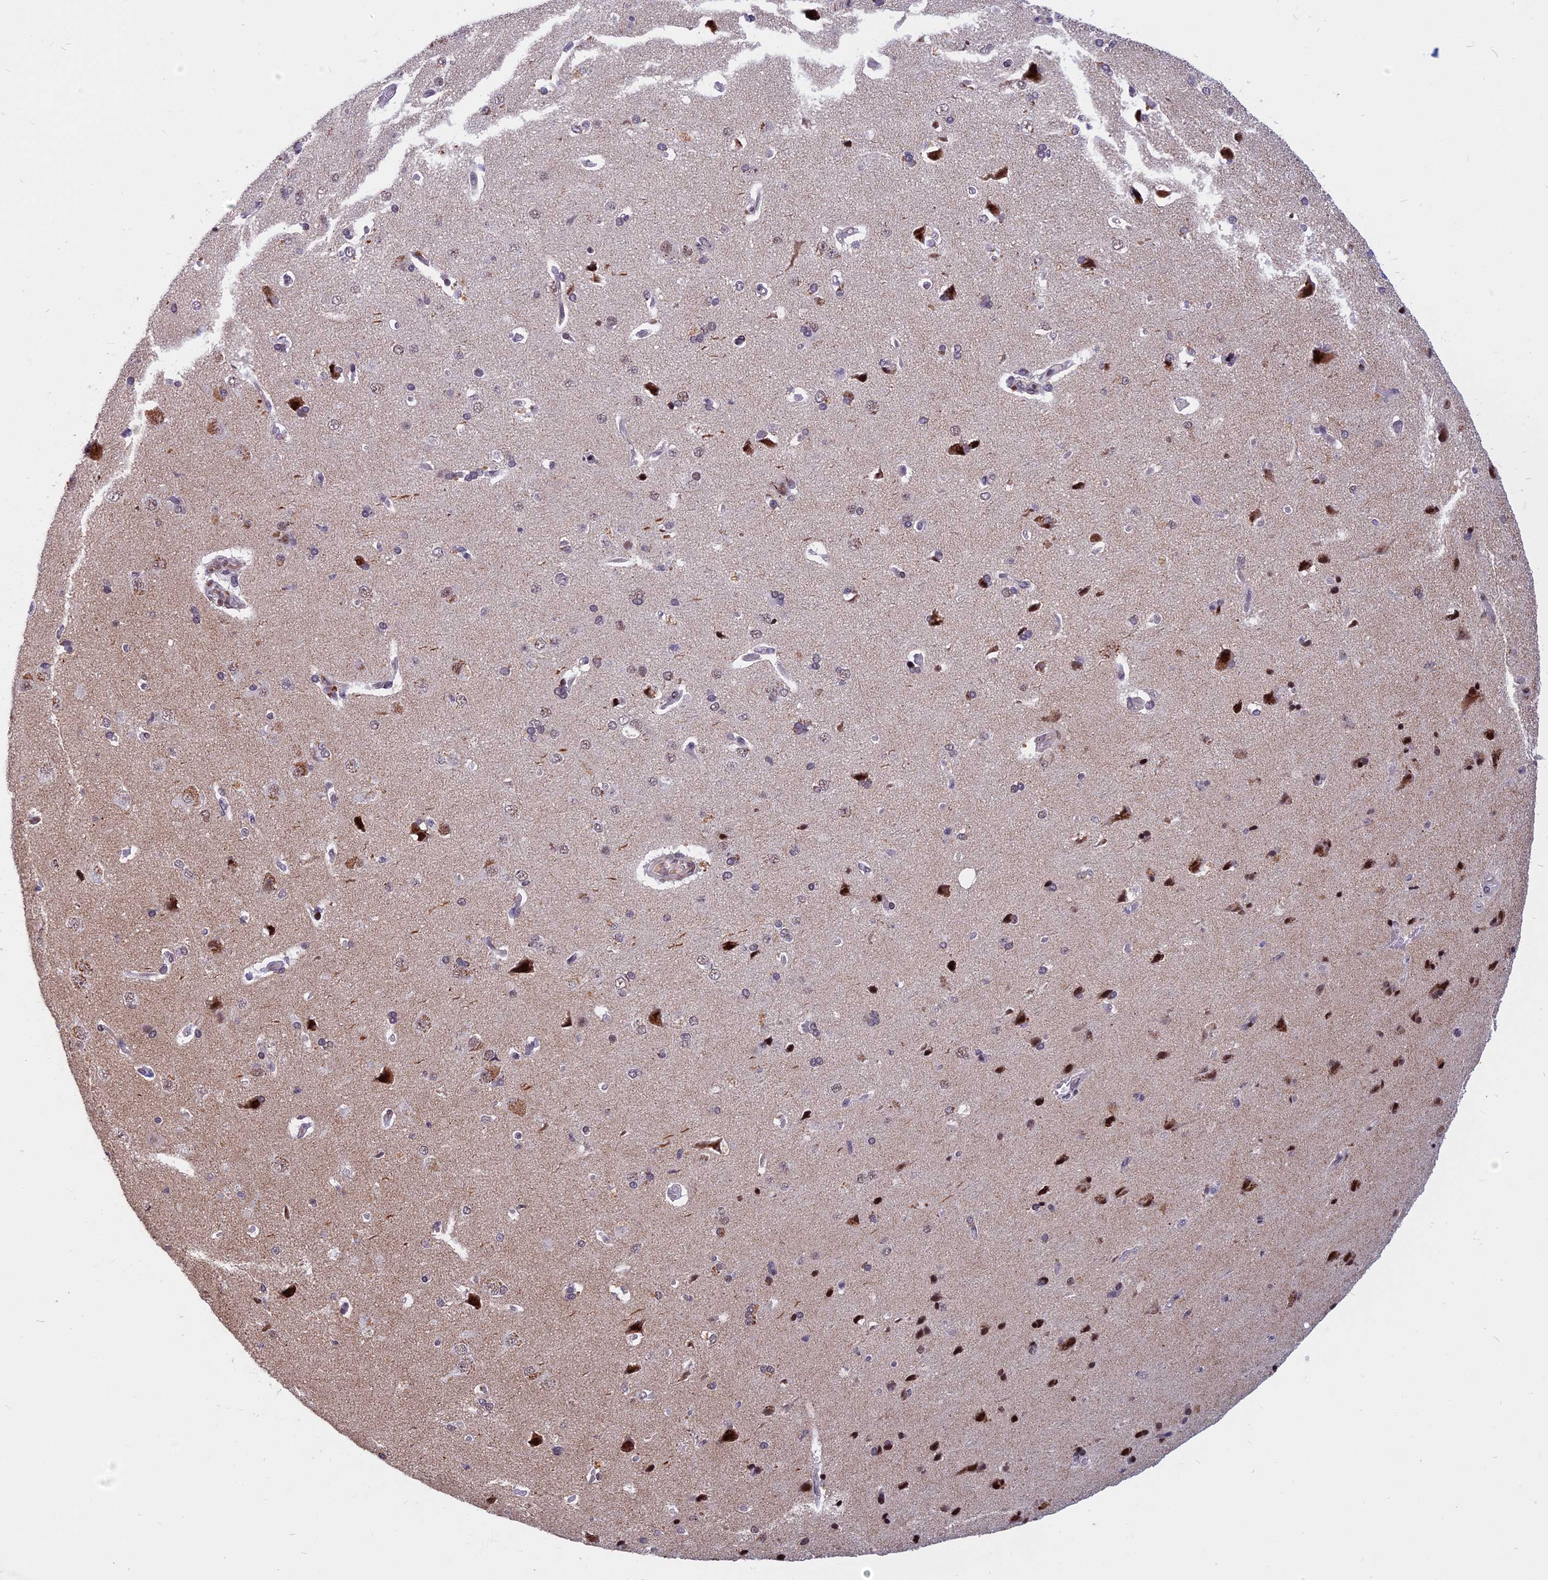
{"staining": {"intensity": "moderate", "quantity": ">75%", "location": "nuclear"}, "tissue": "cerebral cortex", "cell_type": "Endothelial cells", "image_type": "normal", "snomed": [{"axis": "morphology", "description": "Normal tissue, NOS"}, {"axis": "topography", "description": "Cerebral cortex"}], "caption": "Protein staining by immunohistochemistry (IHC) reveals moderate nuclear staining in about >75% of endothelial cells in normal cerebral cortex.", "gene": "CDC7", "patient": {"sex": "male", "age": 62}}